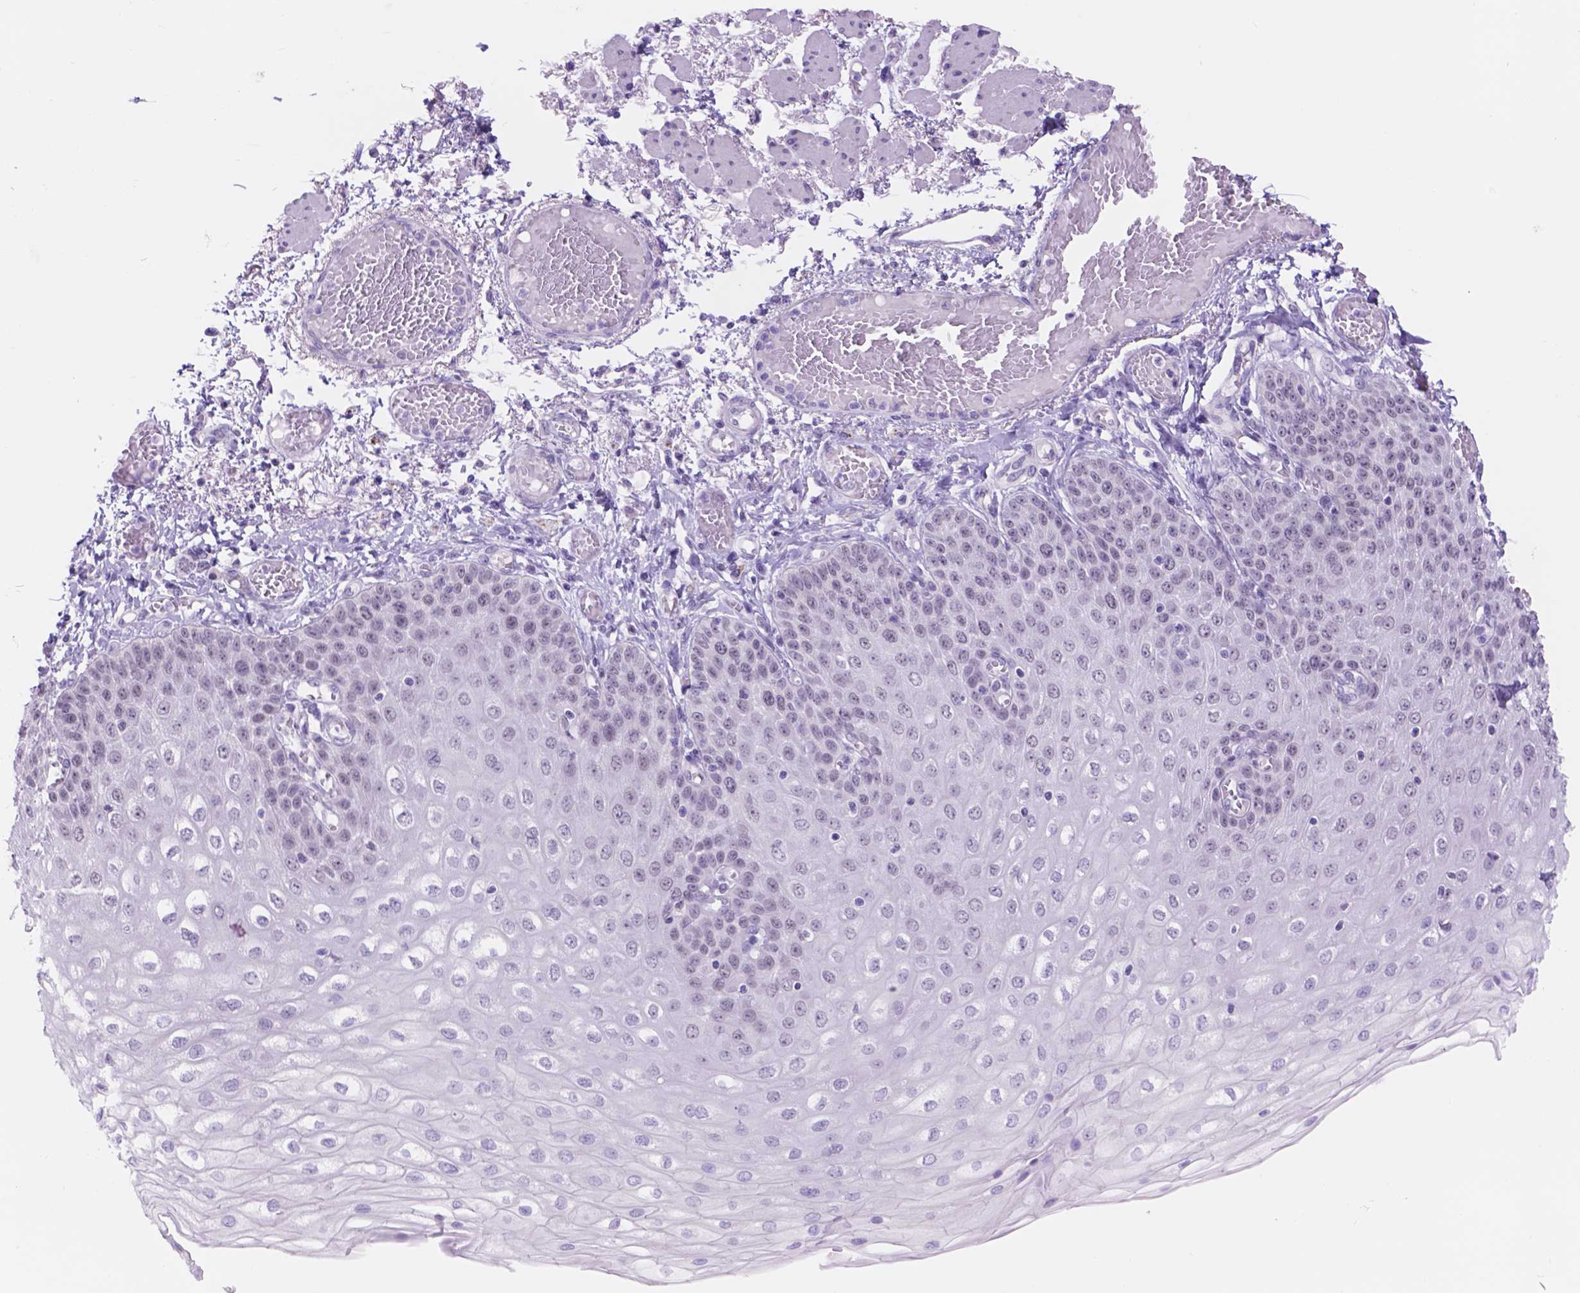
{"staining": {"intensity": "negative", "quantity": "none", "location": "none"}, "tissue": "esophagus", "cell_type": "Squamous epithelial cells", "image_type": "normal", "snomed": [{"axis": "morphology", "description": "Normal tissue, NOS"}, {"axis": "morphology", "description": "Adenocarcinoma, NOS"}, {"axis": "topography", "description": "Esophagus"}], "caption": "Immunohistochemical staining of normal esophagus exhibits no significant positivity in squamous epithelial cells.", "gene": "DCC", "patient": {"sex": "male", "age": 81}}